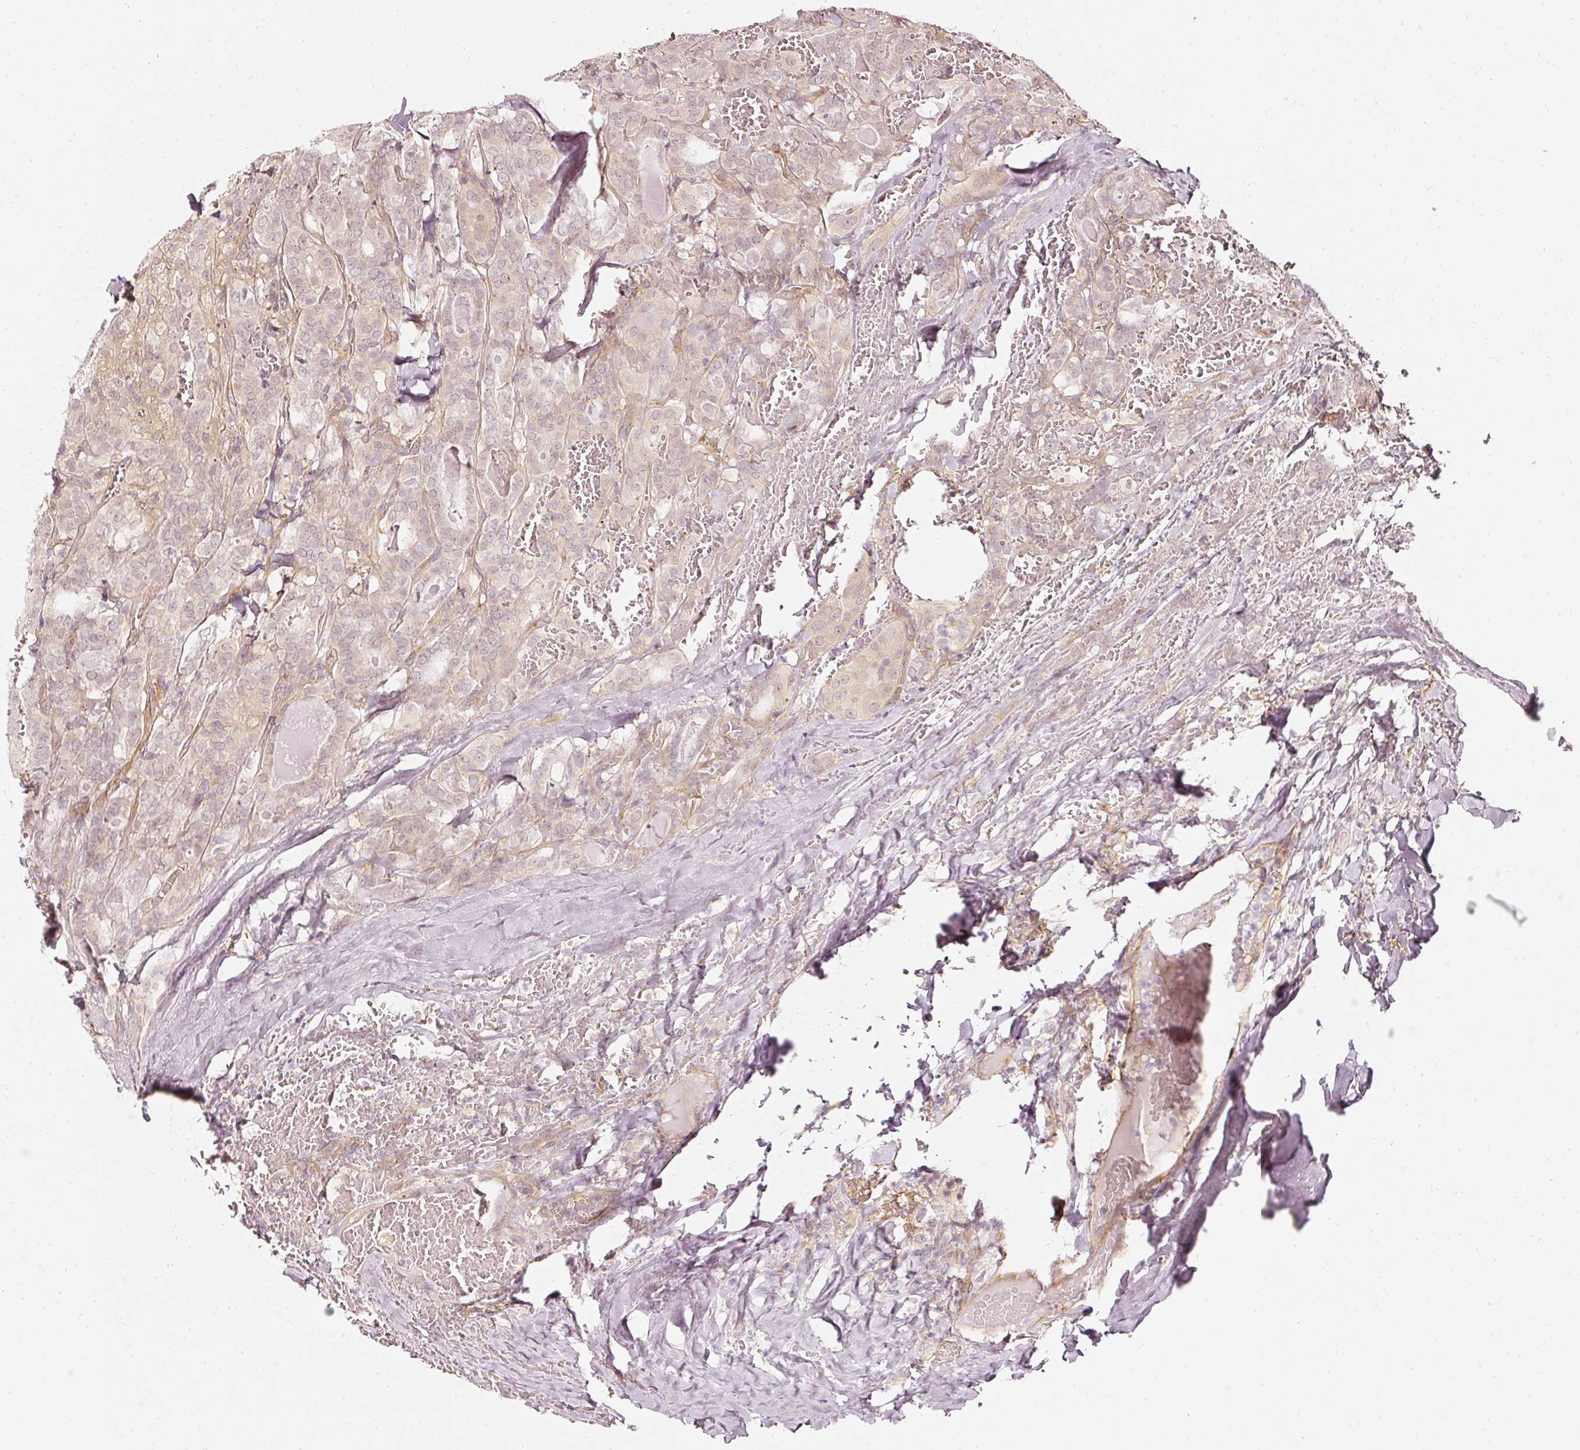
{"staining": {"intensity": "negative", "quantity": "none", "location": "none"}, "tissue": "thyroid cancer", "cell_type": "Tumor cells", "image_type": "cancer", "snomed": [{"axis": "morphology", "description": "Papillary adenocarcinoma, NOS"}, {"axis": "topography", "description": "Thyroid gland"}], "caption": "A high-resolution image shows IHC staining of thyroid cancer, which shows no significant expression in tumor cells.", "gene": "DRD2", "patient": {"sex": "female", "age": 72}}